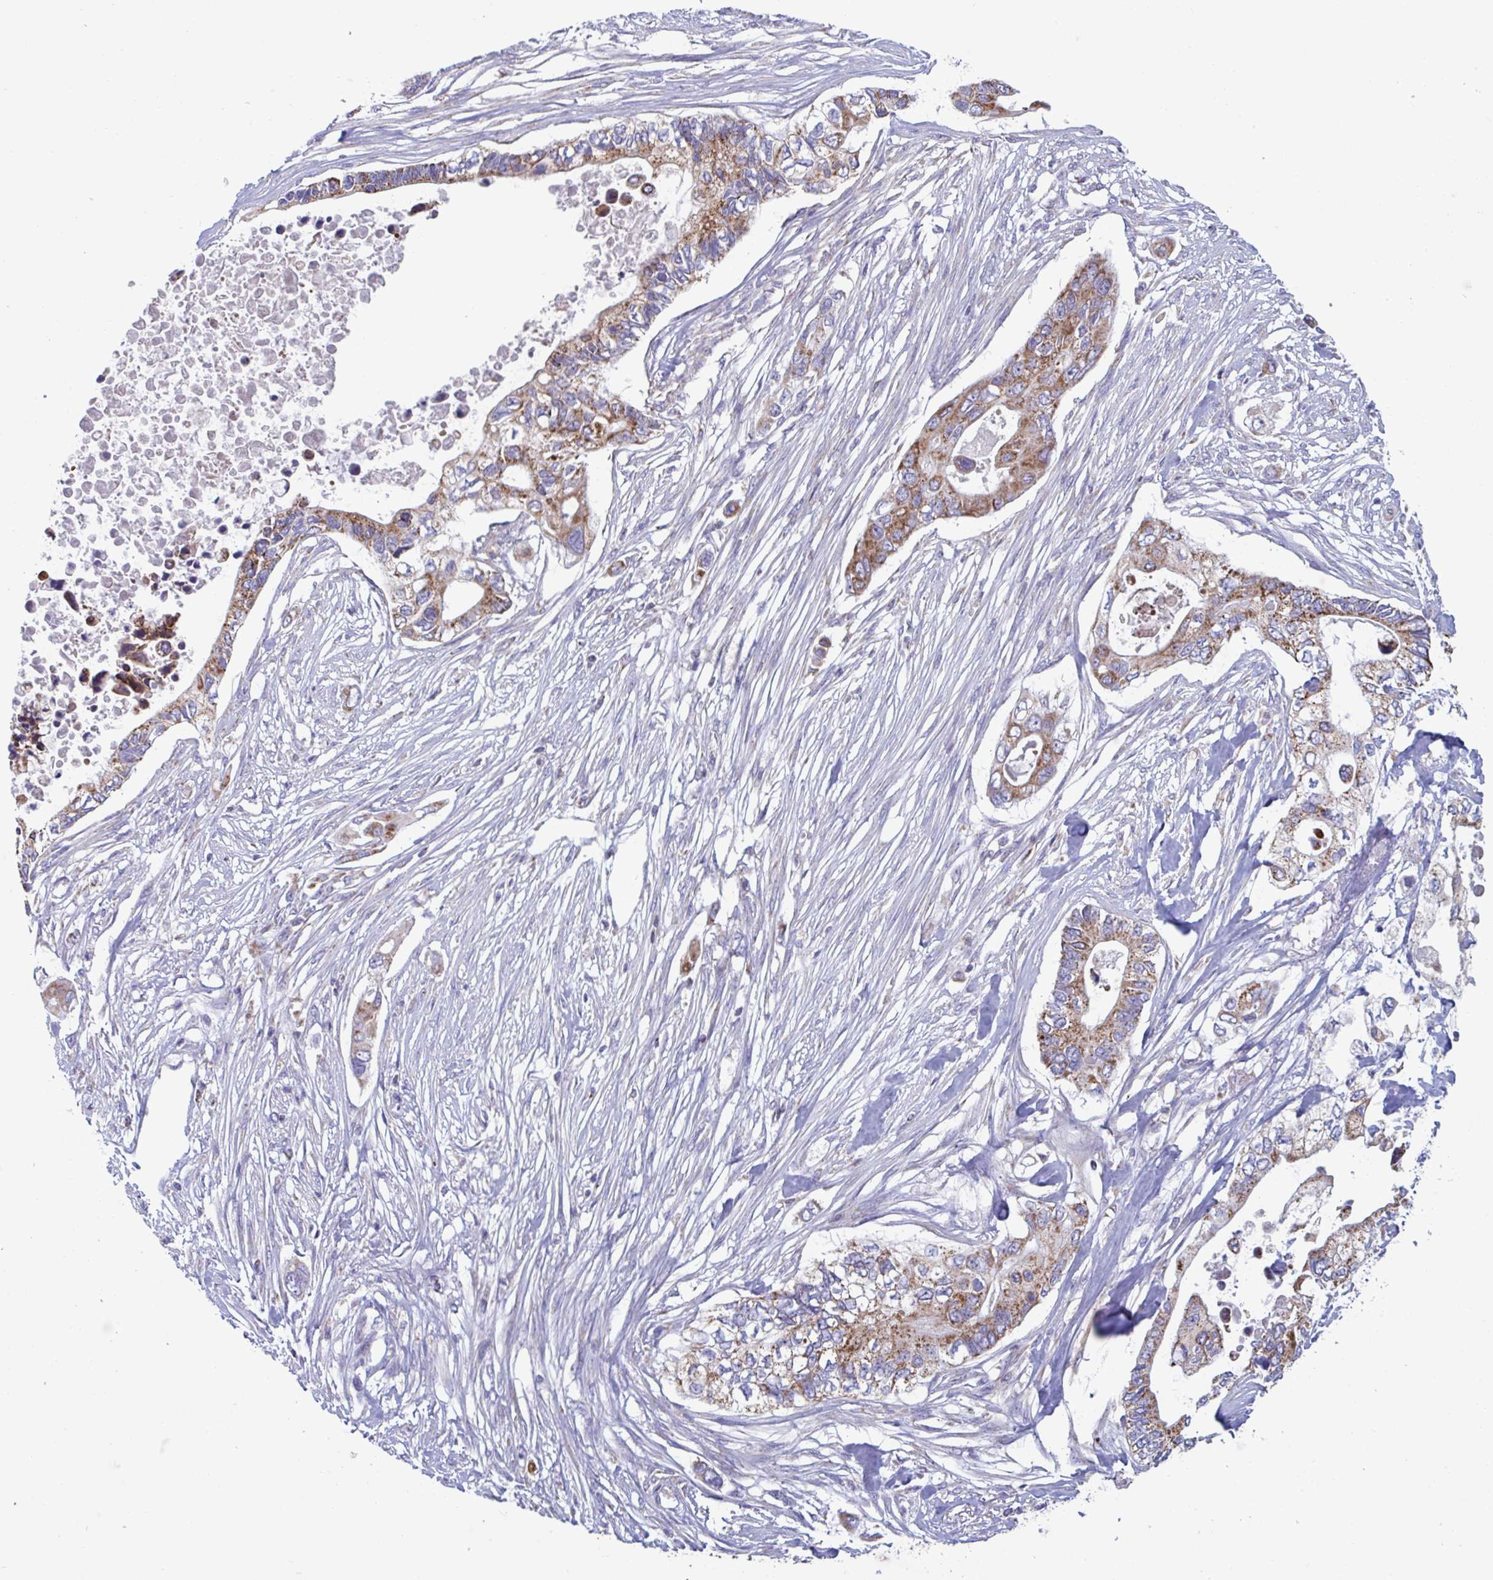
{"staining": {"intensity": "moderate", "quantity": ">75%", "location": "cytoplasmic/membranous"}, "tissue": "pancreatic cancer", "cell_type": "Tumor cells", "image_type": "cancer", "snomed": [{"axis": "morphology", "description": "Adenocarcinoma, NOS"}, {"axis": "topography", "description": "Pancreas"}], "caption": "Human pancreatic adenocarcinoma stained for a protein (brown) displays moderate cytoplasmic/membranous positive staining in about >75% of tumor cells.", "gene": "BCAT2", "patient": {"sex": "female", "age": 63}}